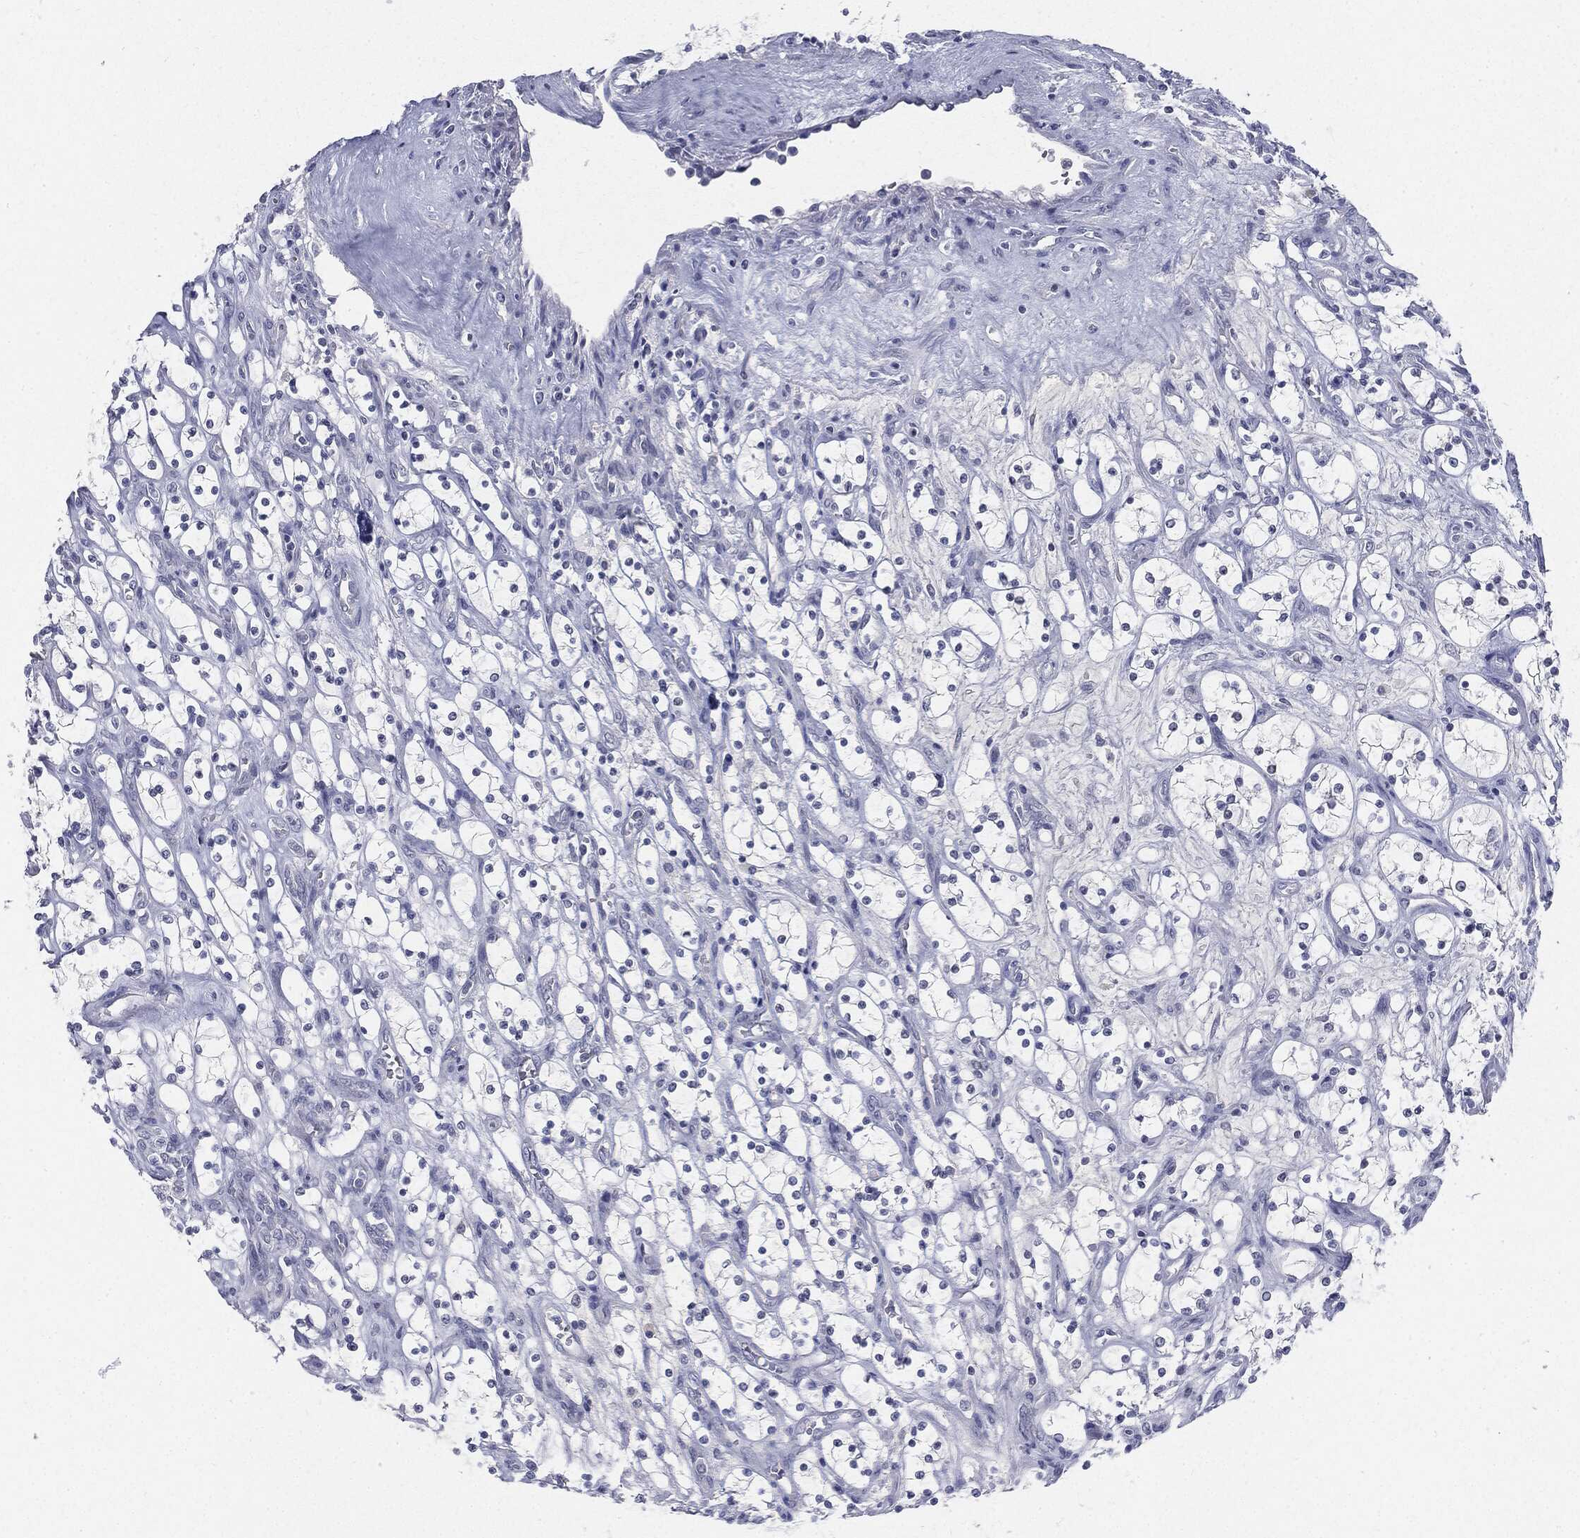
{"staining": {"intensity": "negative", "quantity": "none", "location": "none"}, "tissue": "renal cancer", "cell_type": "Tumor cells", "image_type": "cancer", "snomed": [{"axis": "morphology", "description": "Adenocarcinoma, NOS"}, {"axis": "topography", "description": "Kidney"}], "caption": "Adenocarcinoma (renal) was stained to show a protein in brown. There is no significant staining in tumor cells. (DAB (3,3'-diaminobenzidine) immunohistochemistry visualized using brightfield microscopy, high magnification).", "gene": "CGB1", "patient": {"sex": "female", "age": 69}}